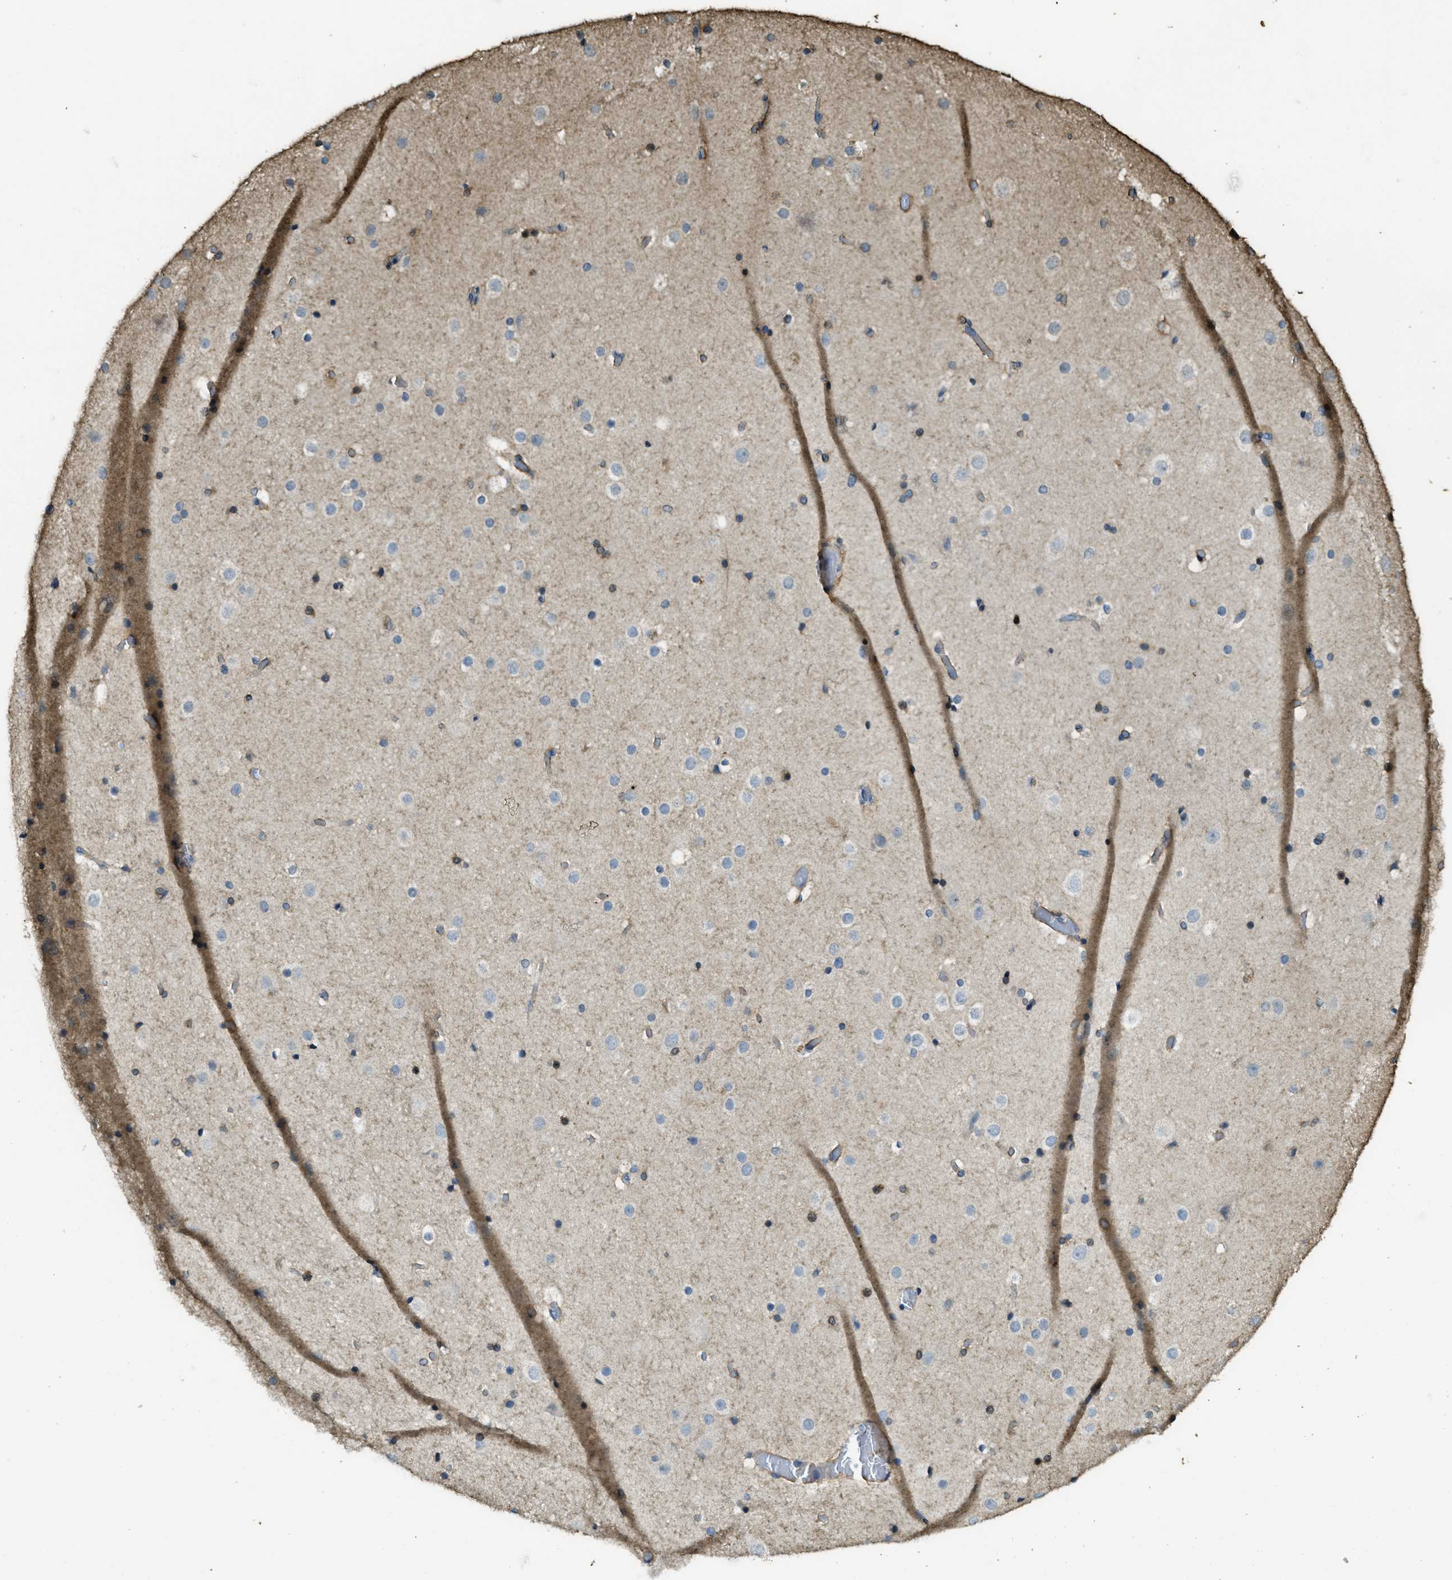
{"staining": {"intensity": "weak", "quantity": ">75%", "location": "cytoplasmic/membranous"}, "tissue": "cerebral cortex", "cell_type": "Endothelial cells", "image_type": "normal", "snomed": [{"axis": "morphology", "description": "Normal tissue, NOS"}, {"axis": "topography", "description": "Cerebral cortex"}], "caption": "This micrograph shows normal cerebral cortex stained with immunohistochemistry (IHC) to label a protein in brown. The cytoplasmic/membranous of endothelial cells show weak positivity for the protein. Nuclei are counter-stained blue.", "gene": "CD276", "patient": {"sex": "male", "age": 57}}